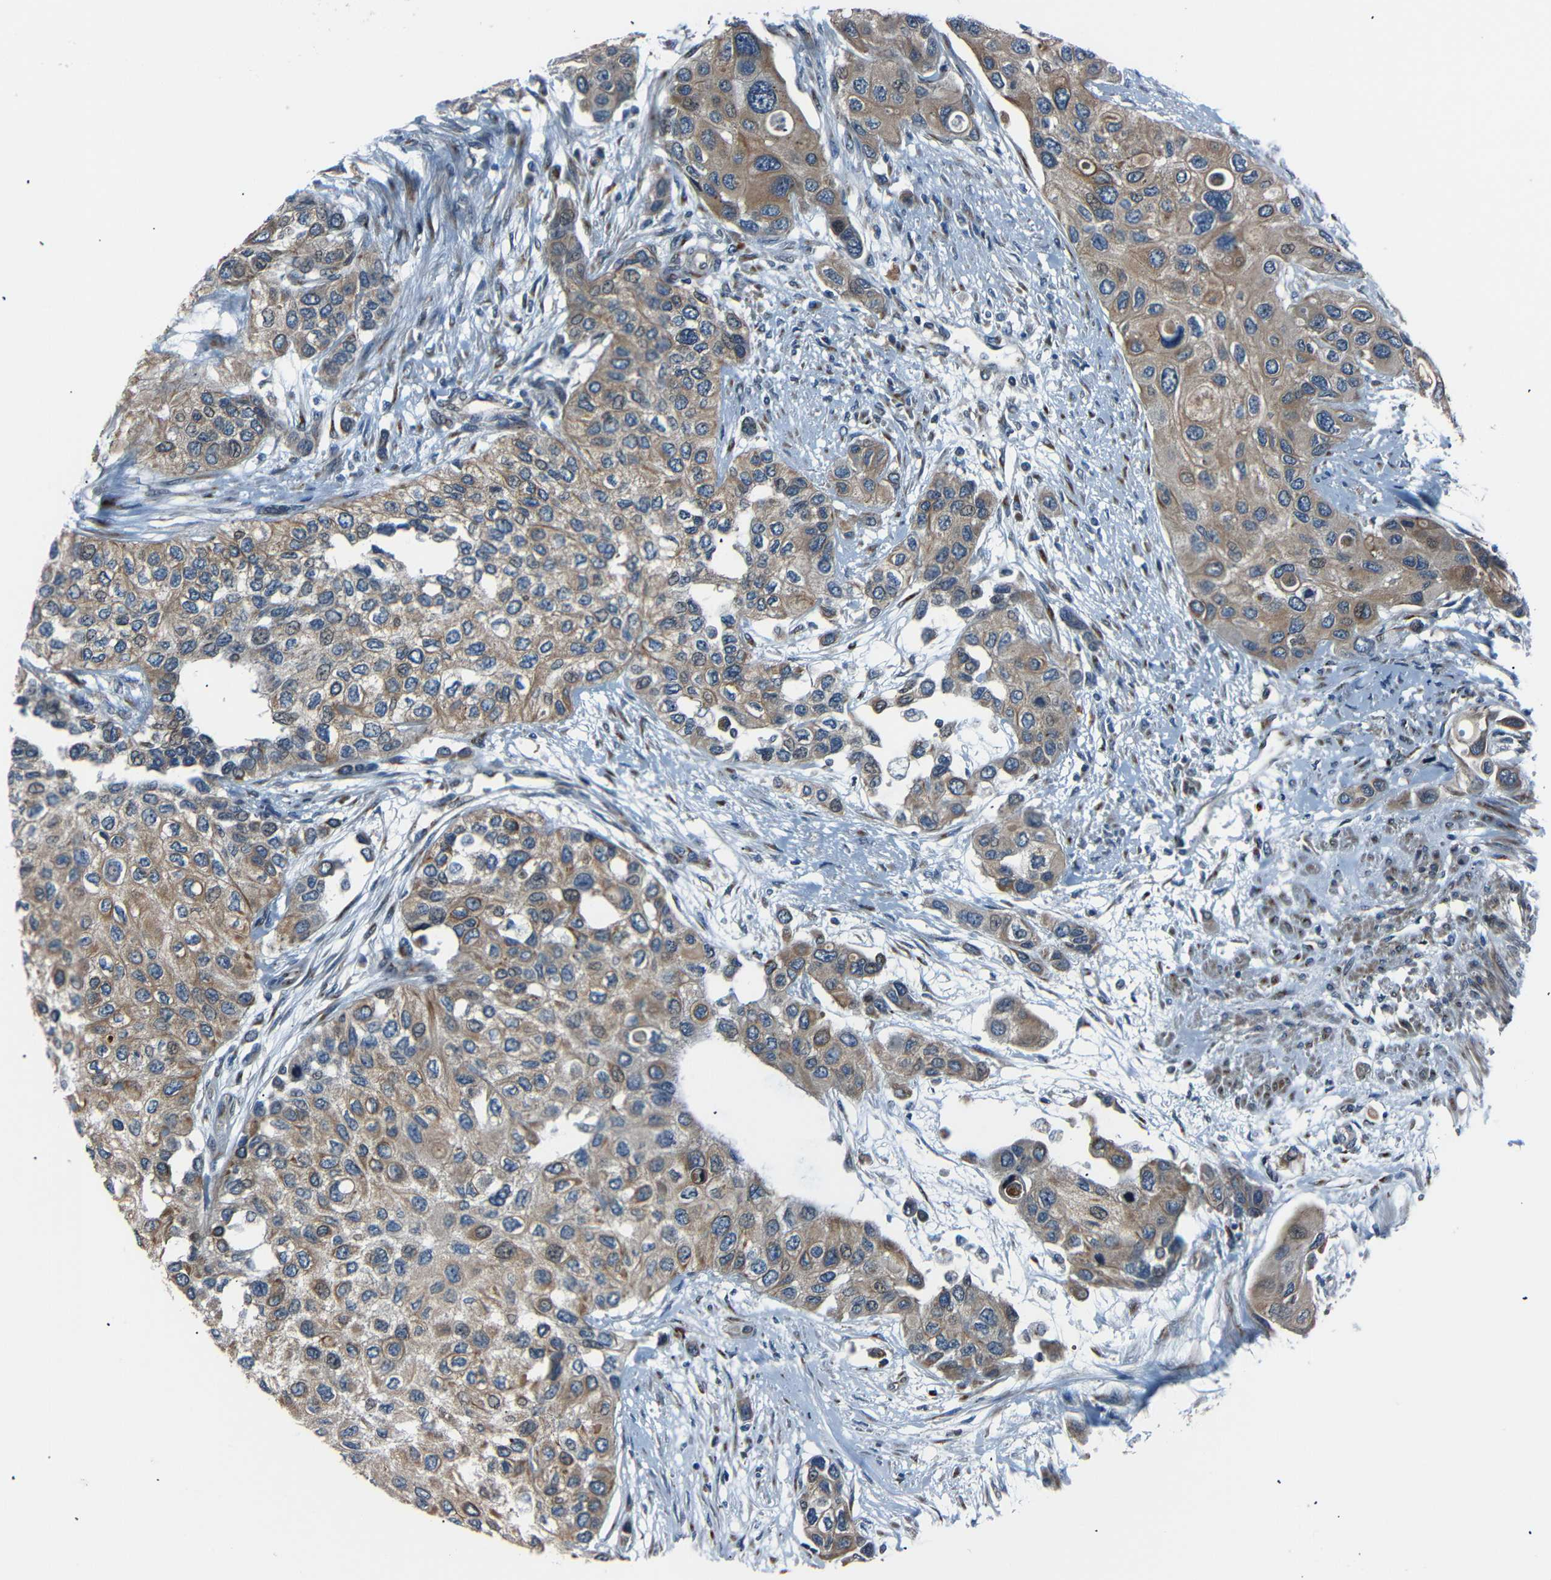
{"staining": {"intensity": "weak", "quantity": ">75%", "location": "cytoplasmic/membranous"}, "tissue": "urothelial cancer", "cell_type": "Tumor cells", "image_type": "cancer", "snomed": [{"axis": "morphology", "description": "Urothelial carcinoma, High grade"}, {"axis": "topography", "description": "Urinary bladder"}], "caption": "A micrograph of human urothelial cancer stained for a protein exhibits weak cytoplasmic/membranous brown staining in tumor cells.", "gene": "AKAP9", "patient": {"sex": "female", "age": 56}}